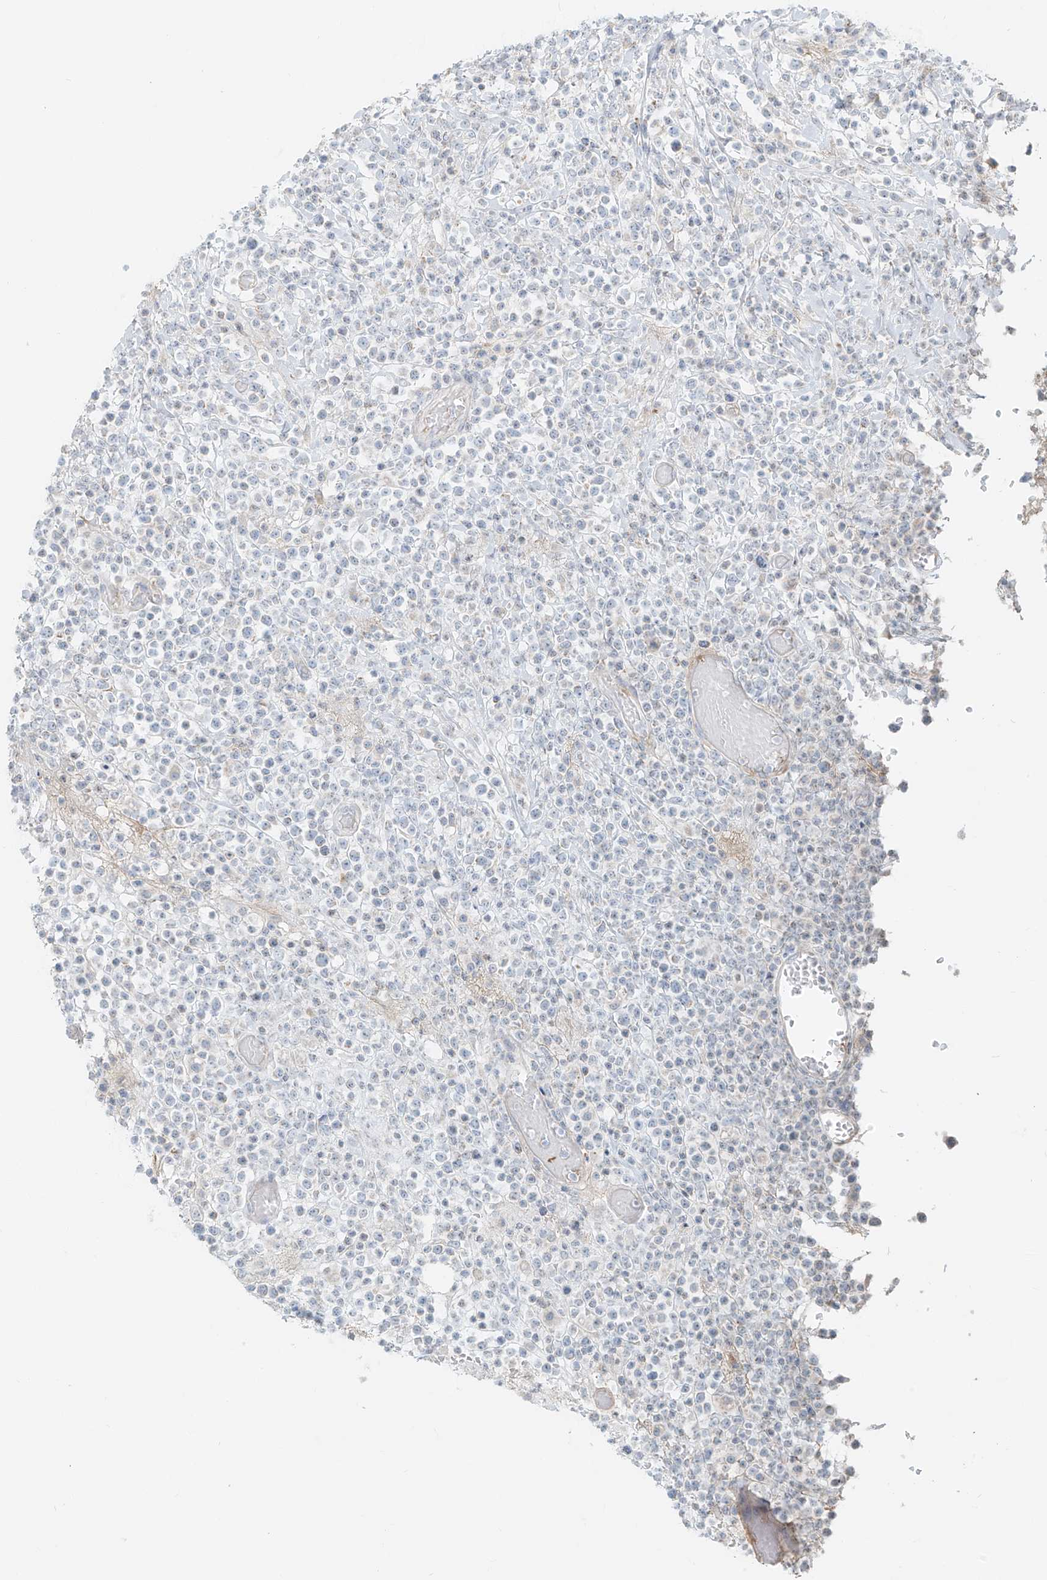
{"staining": {"intensity": "negative", "quantity": "none", "location": "none"}, "tissue": "lymphoma", "cell_type": "Tumor cells", "image_type": "cancer", "snomed": [{"axis": "morphology", "description": "Malignant lymphoma, non-Hodgkin's type, High grade"}, {"axis": "topography", "description": "Colon"}], "caption": "This is a histopathology image of immunohistochemistry (IHC) staining of malignant lymphoma, non-Hodgkin's type (high-grade), which shows no staining in tumor cells.", "gene": "UST", "patient": {"sex": "female", "age": 53}}